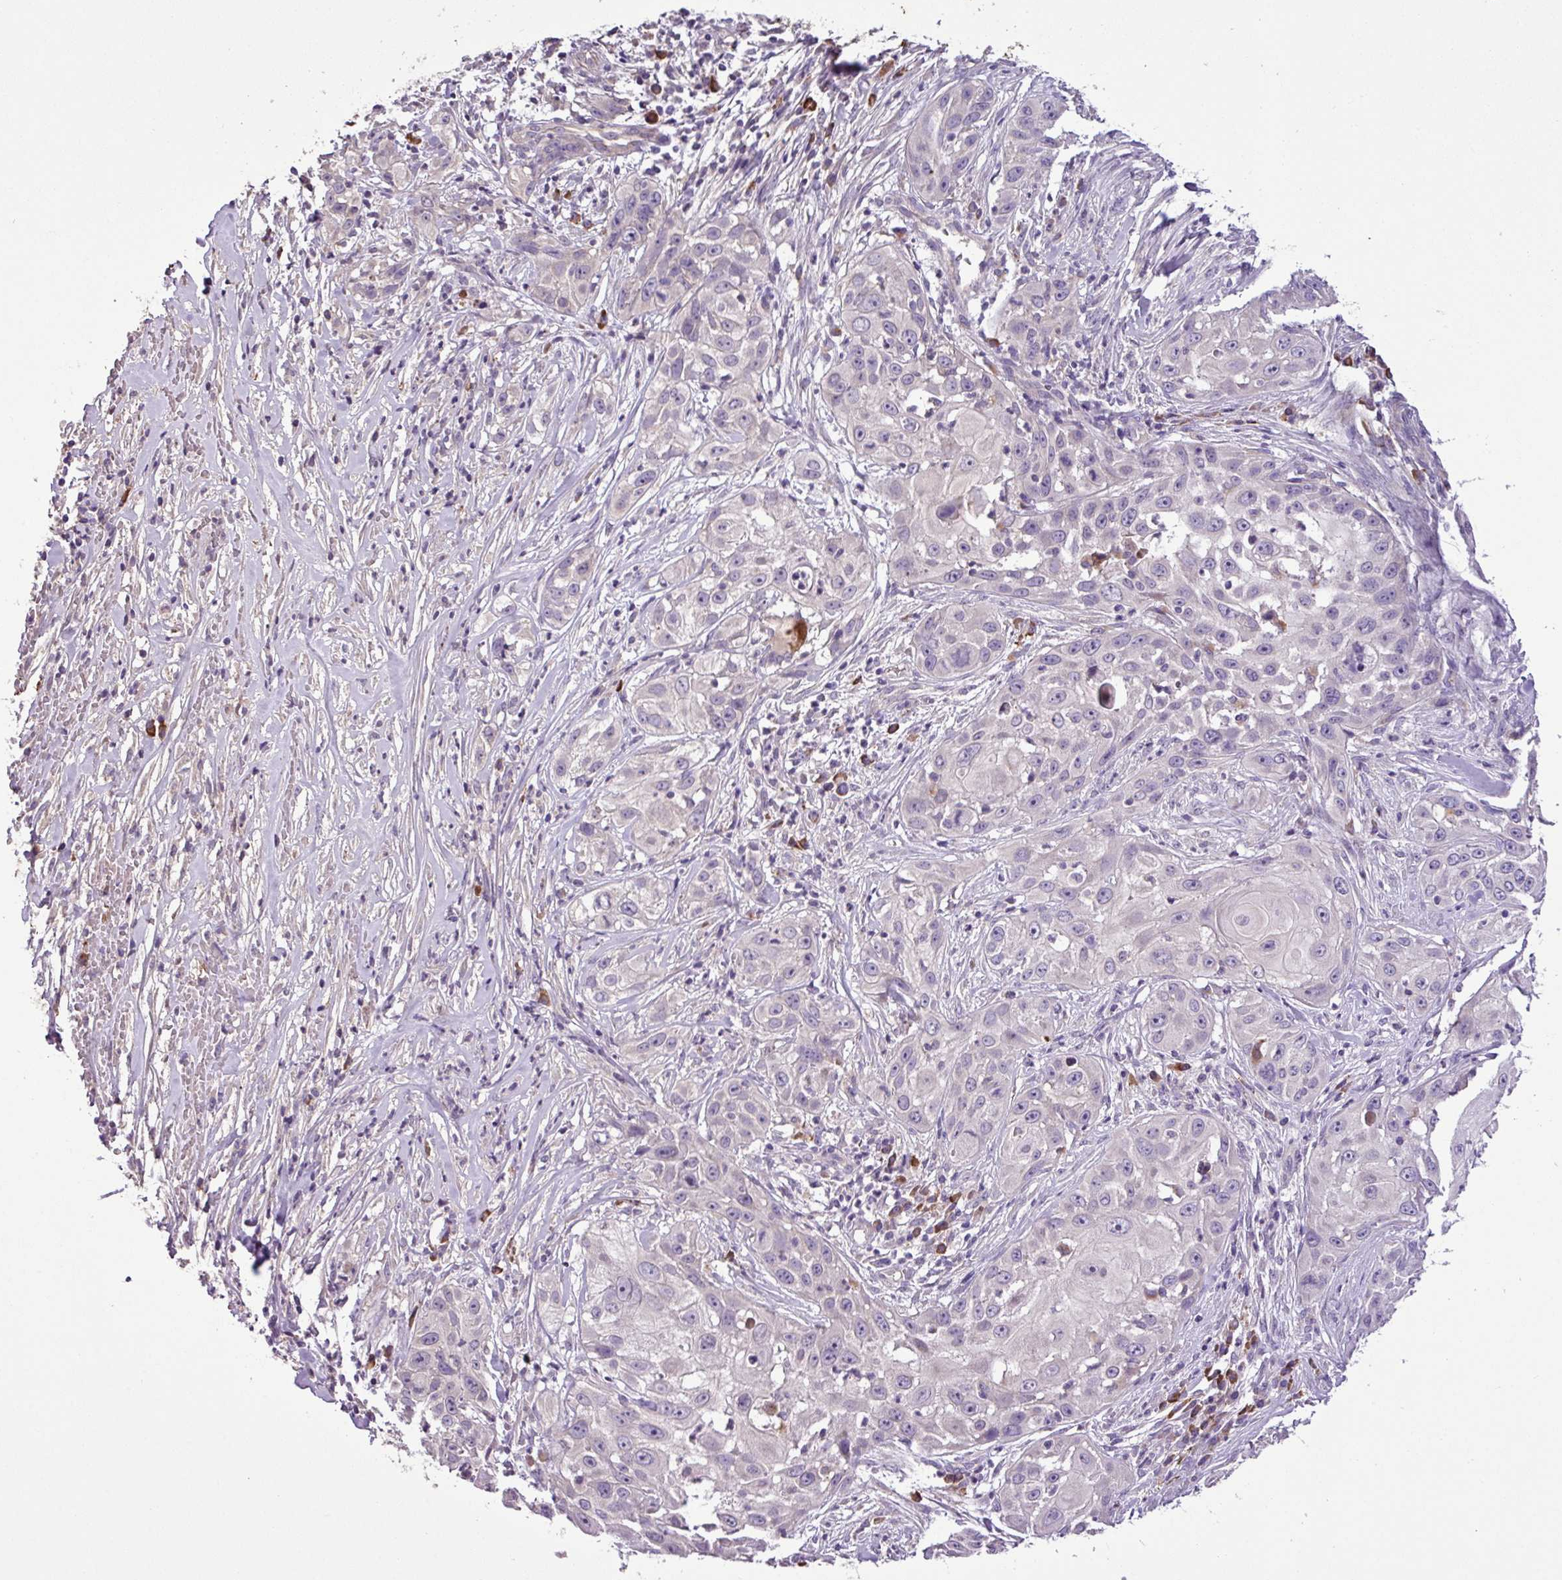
{"staining": {"intensity": "negative", "quantity": "none", "location": "none"}, "tissue": "skin cancer", "cell_type": "Tumor cells", "image_type": "cancer", "snomed": [{"axis": "morphology", "description": "Squamous cell carcinoma, NOS"}, {"axis": "topography", "description": "Skin"}], "caption": "Image shows no protein staining in tumor cells of skin cancer (squamous cell carcinoma) tissue. (DAB immunohistochemistry with hematoxylin counter stain).", "gene": "ZNF266", "patient": {"sex": "female", "age": 44}}